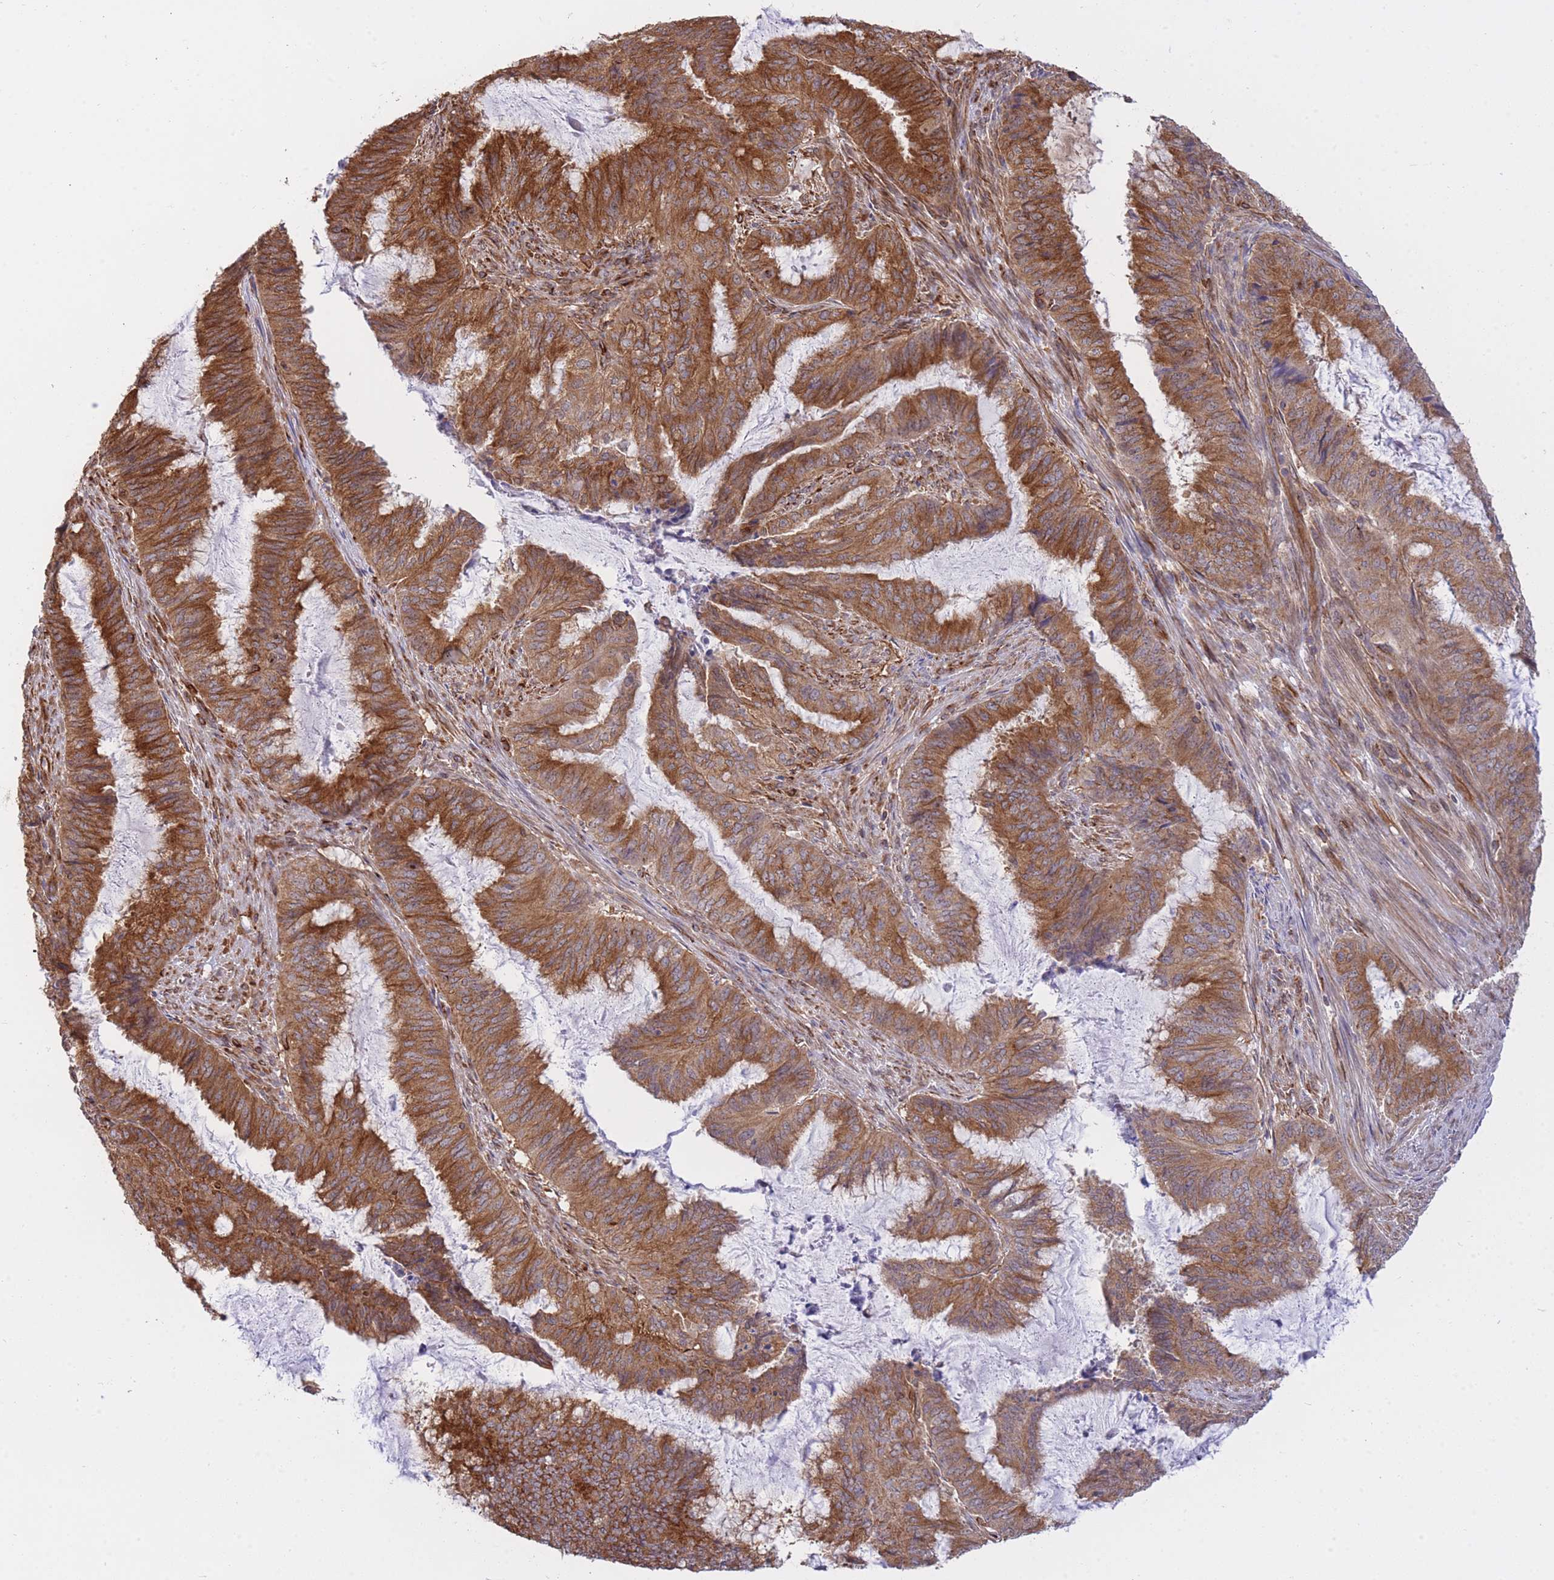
{"staining": {"intensity": "strong", "quantity": ">75%", "location": "cytoplasmic/membranous"}, "tissue": "endometrial cancer", "cell_type": "Tumor cells", "image_type": "cancer", "snomed": [{"axis": "morphology", "description": "Adenocarcinoma, NOS"}, {"axis": "topography", "description": "Endometrium"}], "caption": "Endometrial adenocarcinoma stained with a brown dye shows strong cytoplasmic/membranous positive positivity in about >75% of tumor cells.", "gene": "EXOSC8", "patient": {"sex": "female", "age": 51}}